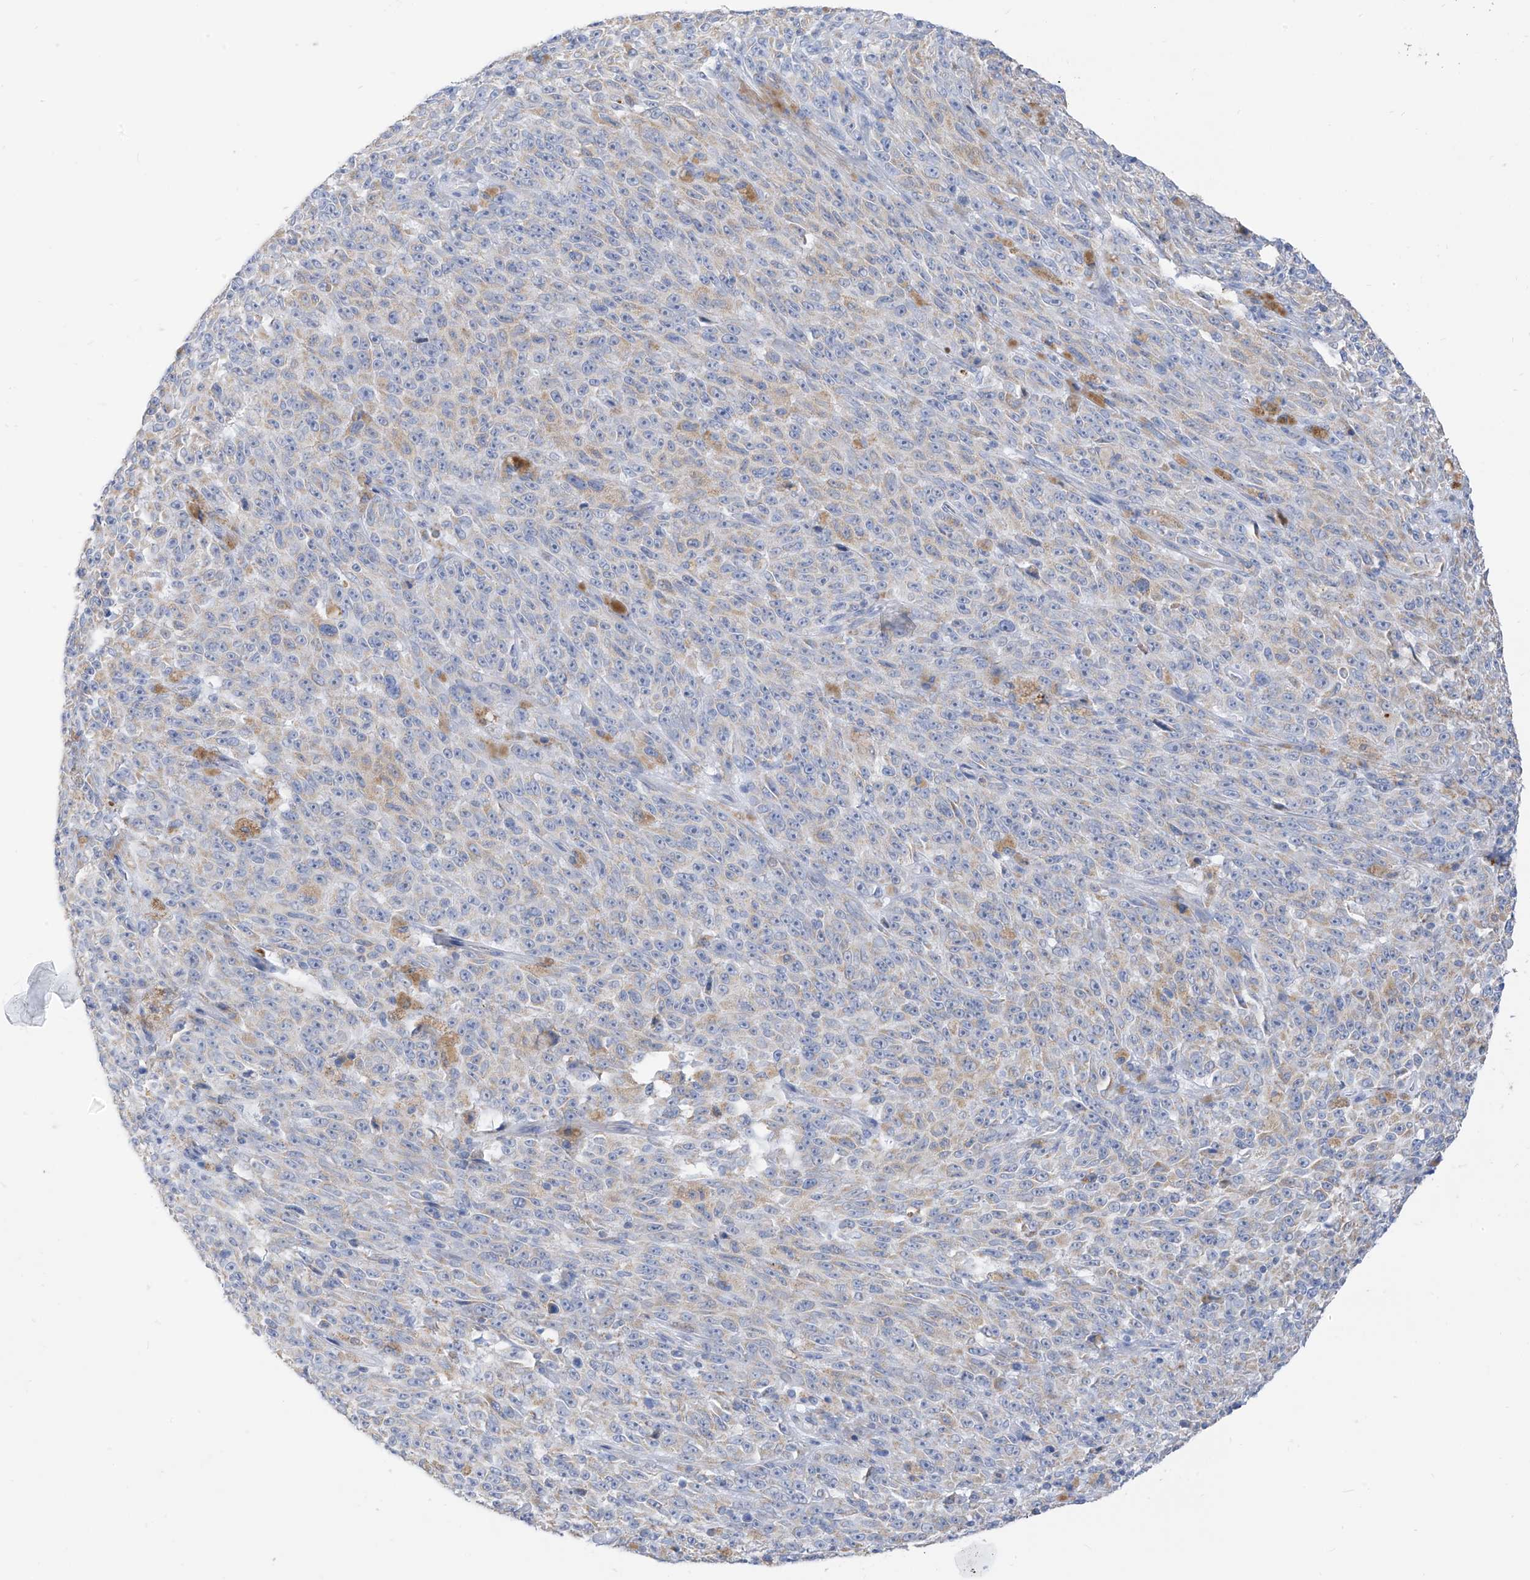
{"staining": {"intensity": "negative", "quantity": "none", "location": "none"}, "tissue": "melanoma", "cell_type": "Tumor cells", "image_type": "cancer", "snomed": [{"axis": "morphology", "description": "Malignant melanoma, NOS"}, {"axis": "topography", "description": "Skin"}], "caption": "IHC image of human malignant melanoma stained for a protein (brown), which reveals no expression in tumor cells. (Brightfield microscopy of DAB (3,3'-diaminobenzidine) immunohistochemistry at high magnification).", "gene": "ZNF404", "patient": {"sex": "female", "age": 82}}